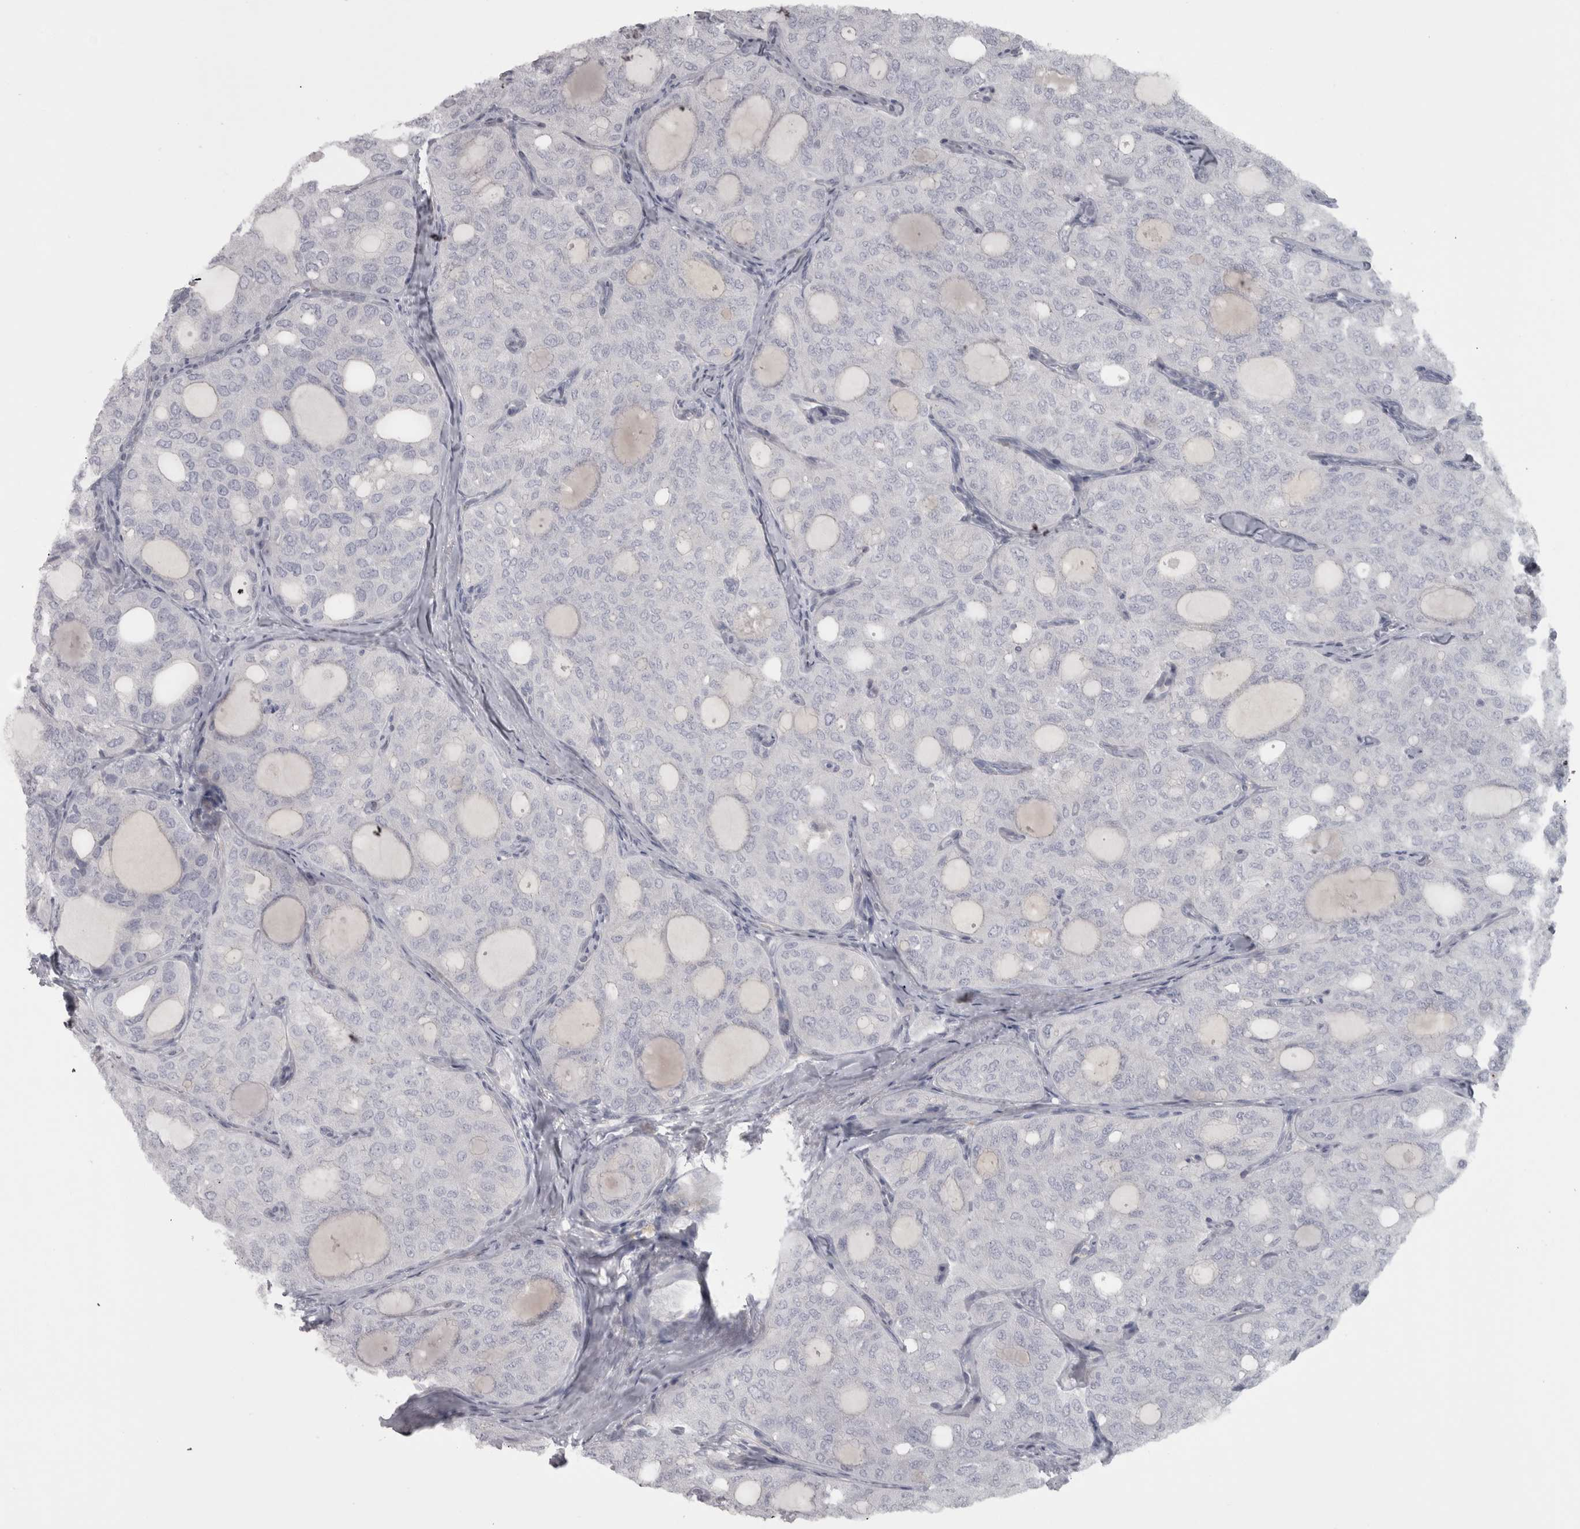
{"staining": {"intensity": "negative", "quantity": "none", "location": "none"}, "tissue": "thyroid cancer", "cell_type": "Tumor cells", "image_type": "cancer", "snomed": [{"axis": "morphology", "description": "Follicular adenoma carcinoma, NOS"}, {"axis": "topography", "description": "Thyroid gland"}], "caption": "DAB (3,3'-diaminobenzidine) immunohistochemical staining of thyroid cancer exhibits no significant staining in tumor cells.", "gene": "PPP1R12B", "patient": {"sex": "male", "age": 75}}